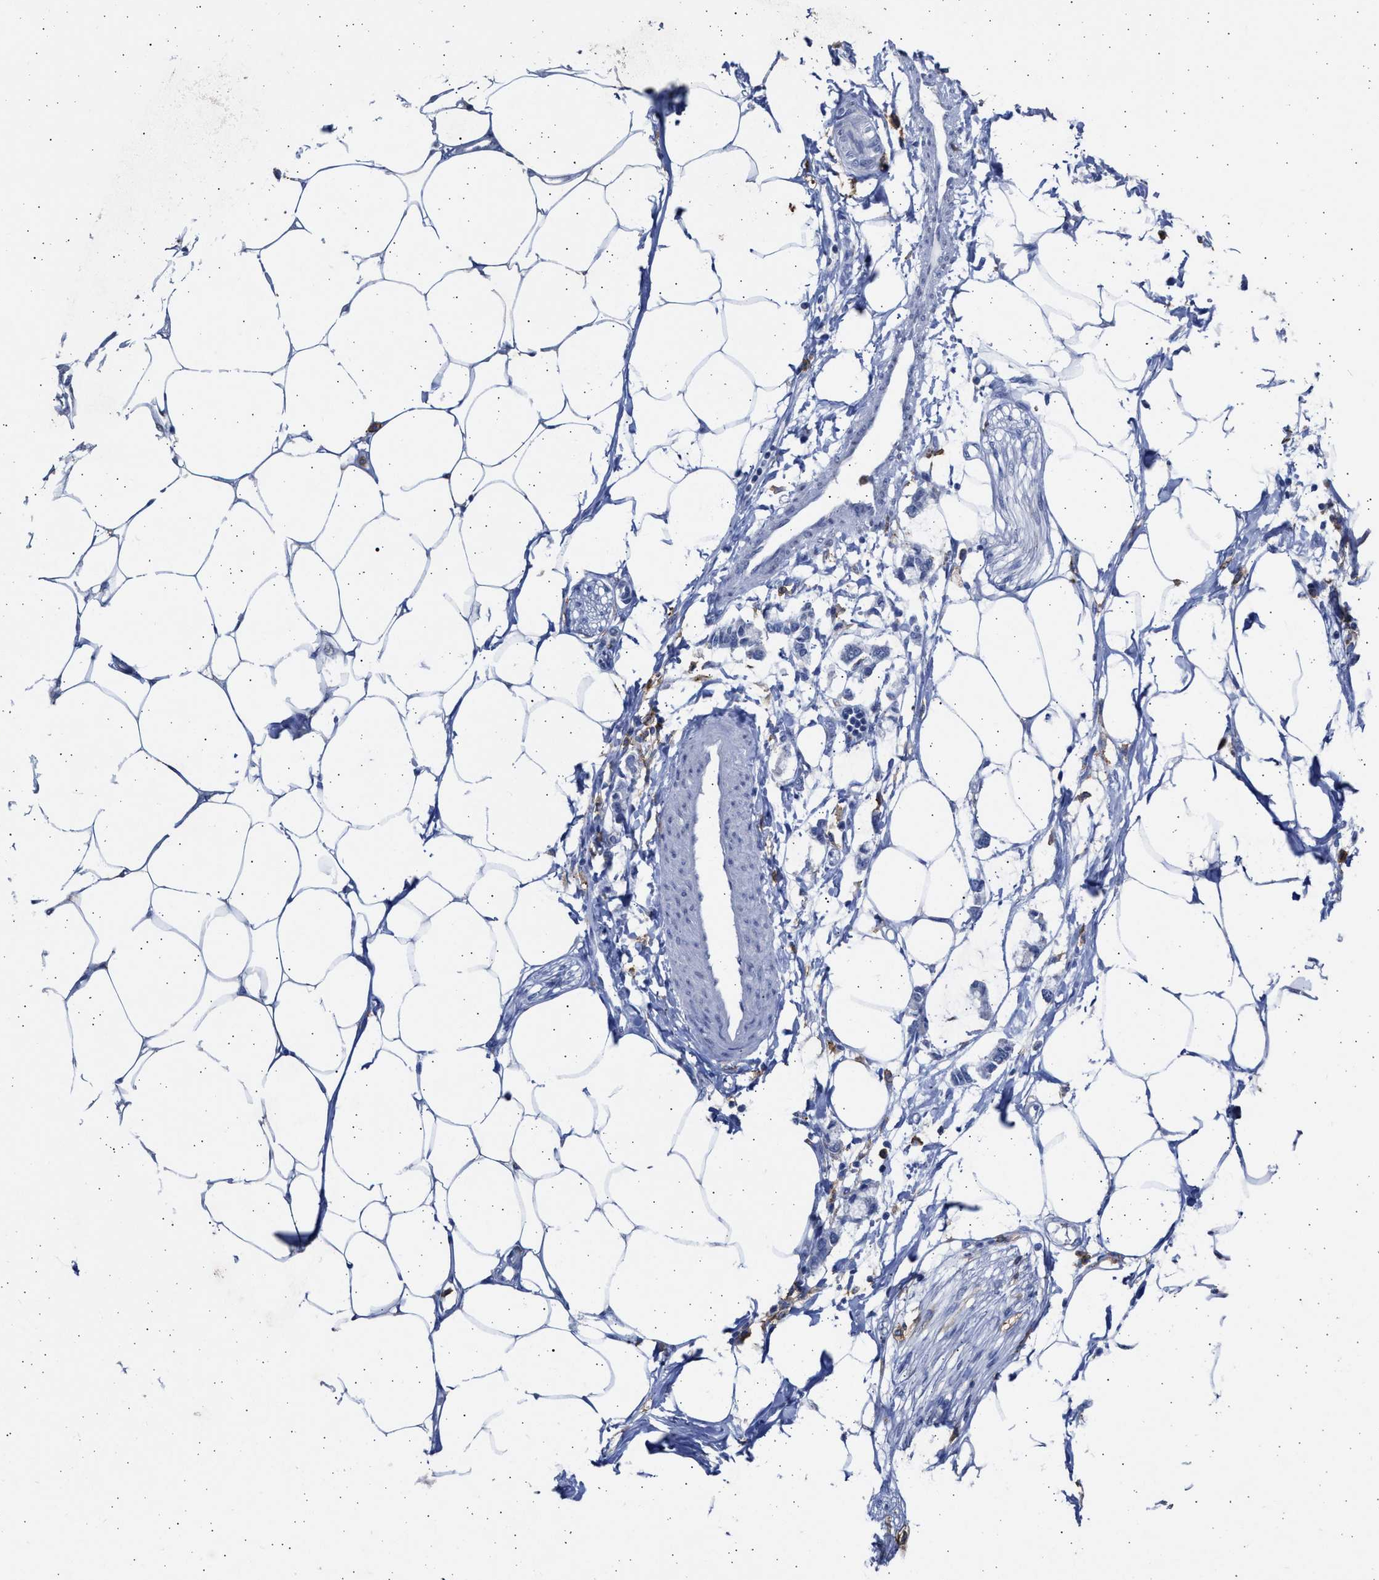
{"staining": {"intensity": "negative", "quantity": "none", "location": "none"}, "tissue": "adipose tissue", "cell_type": "Adipocytes", "image_type": "normal", "snomed": [{"axis": "morphology", "description": "Normal tissue, NOS"}, {"axis": "morphology", "description": "Adenocarcinoma, NOS"}, {"axis": "topography", "description": "Colon"}, {"axis": "topography", "description": "Peripheral nerve tissue"}], "caption": "High magnification brightfield microscopy of benign adipose tissue stained with DAB (brown) and counterstained with hematoxylin (blue): adipocytes show no significant staining. Brightfield microscopy of immunohistochemistry stained with DAB (brown) and hematoxylin (blue), captured at high magnification.", "gene": "FCER1A", "patient": {"sex": "male", "age": 14}}